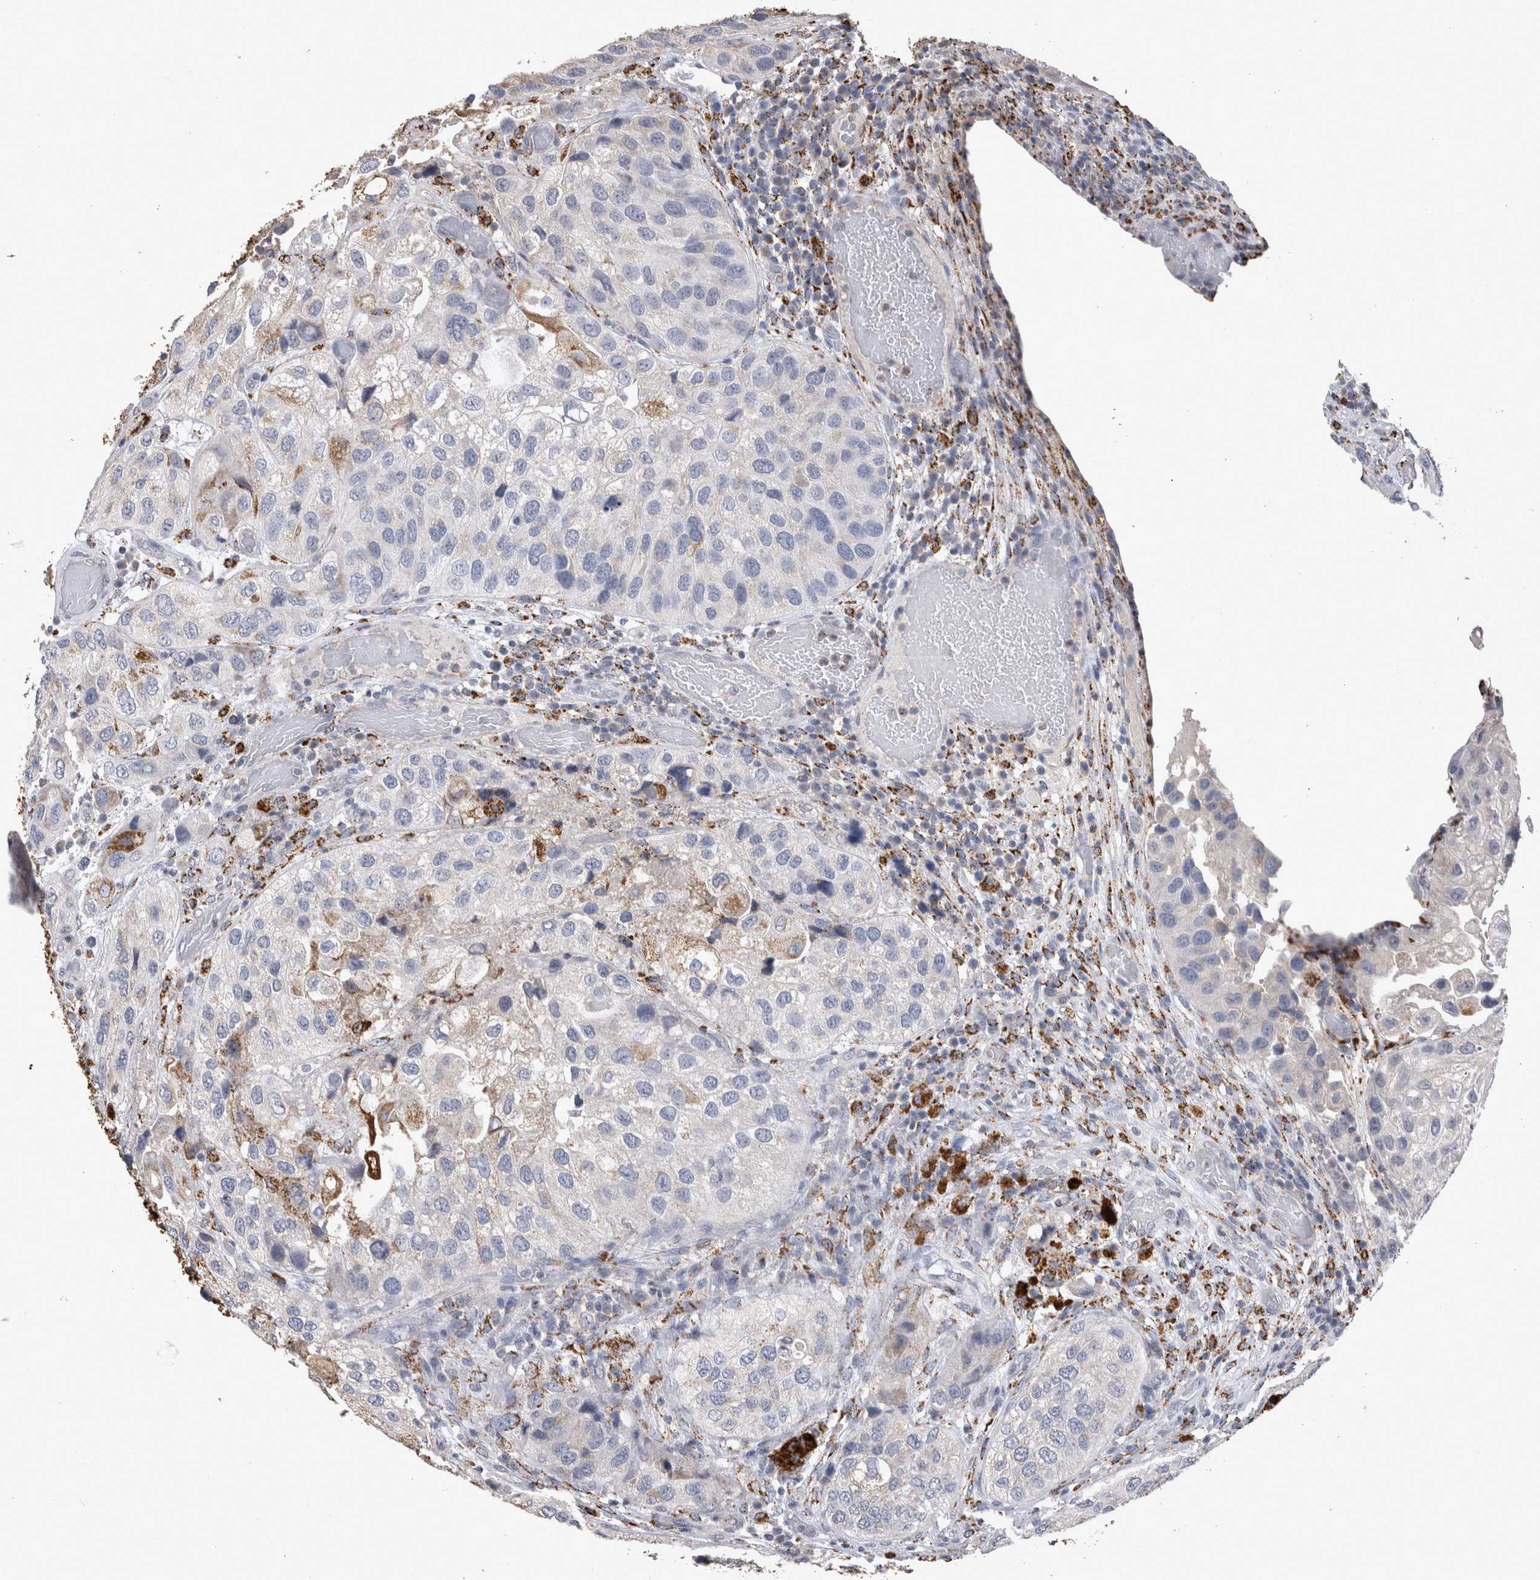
{"staining": {"intensity": "negative", "quantity": "none", "location": "none"}, "tissue": "urothelial cancer", "cell_type": "Tumor cells", "image_type": "cancer", "snomed": [{"axis": "morphology", "description": "Urothelial carcinoma, High grade"}, {"axis": "topography", "description": "Urinary bladder"}], "caption": "This is an immunohistochemistry (IHC) photomicrograph of human urothelial cancer. There is no staining in tumor cells.", "gene": "DKK3", "patient": {"sex": "female", "age": 64}}